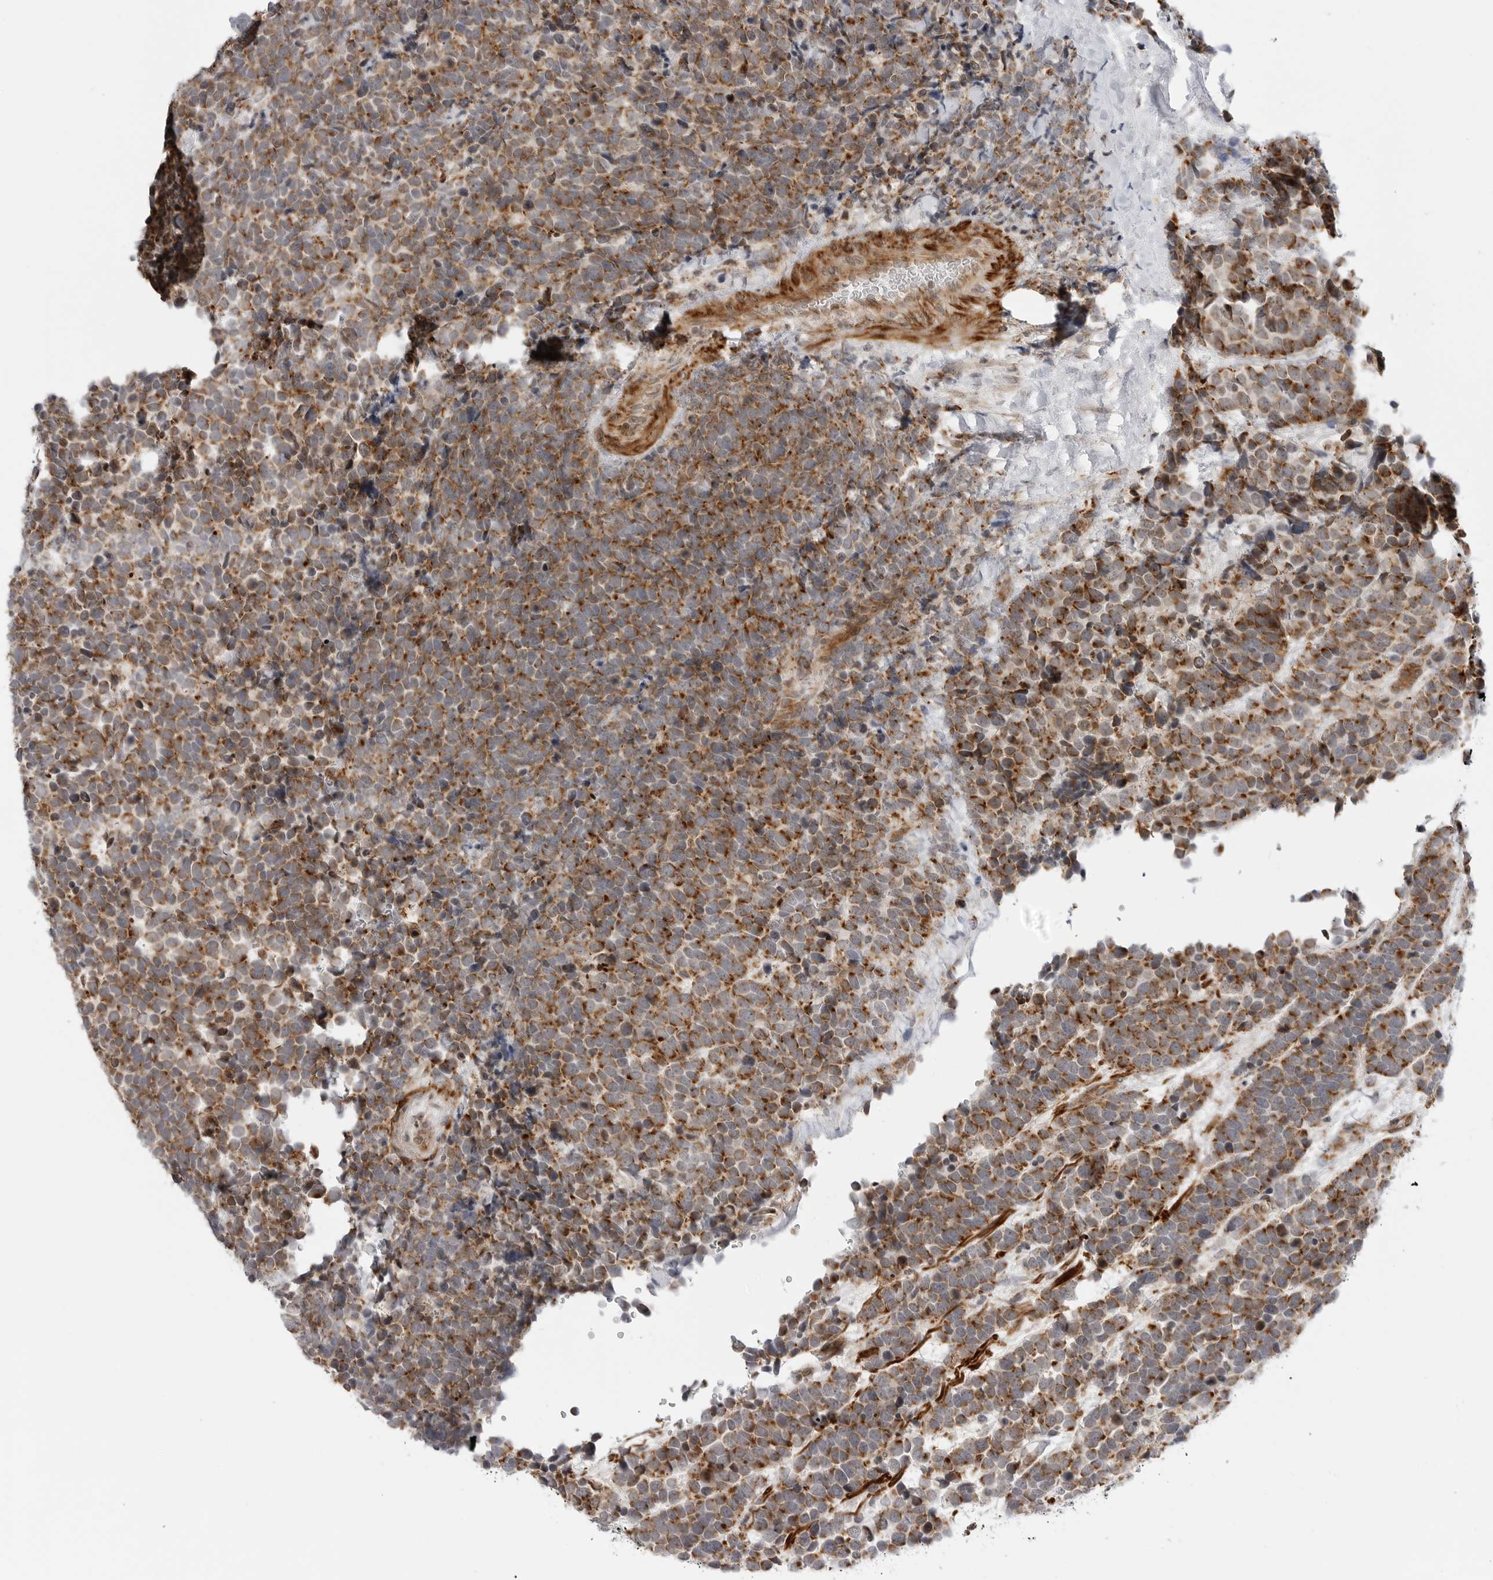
{"staining": {"intensity": "moderate", "quantity": ">75%", "location": "cytoplasmic/membranous"}, "tissue": "urothelial cancer", "cell_type": "Tumor cells", "image_type": "cancer", "snomed": [{"axis": "morphology", "description": "Urothelial carcinoma, High grade"}, {"axis": "topography", "description": "Urinary bladder"}], "caption": "Urothelial cancer stained with a protein marker displays moderate staining in tumor cells.", "gene": "PEX2", "patient": {"sex": "female", "age": 82}}